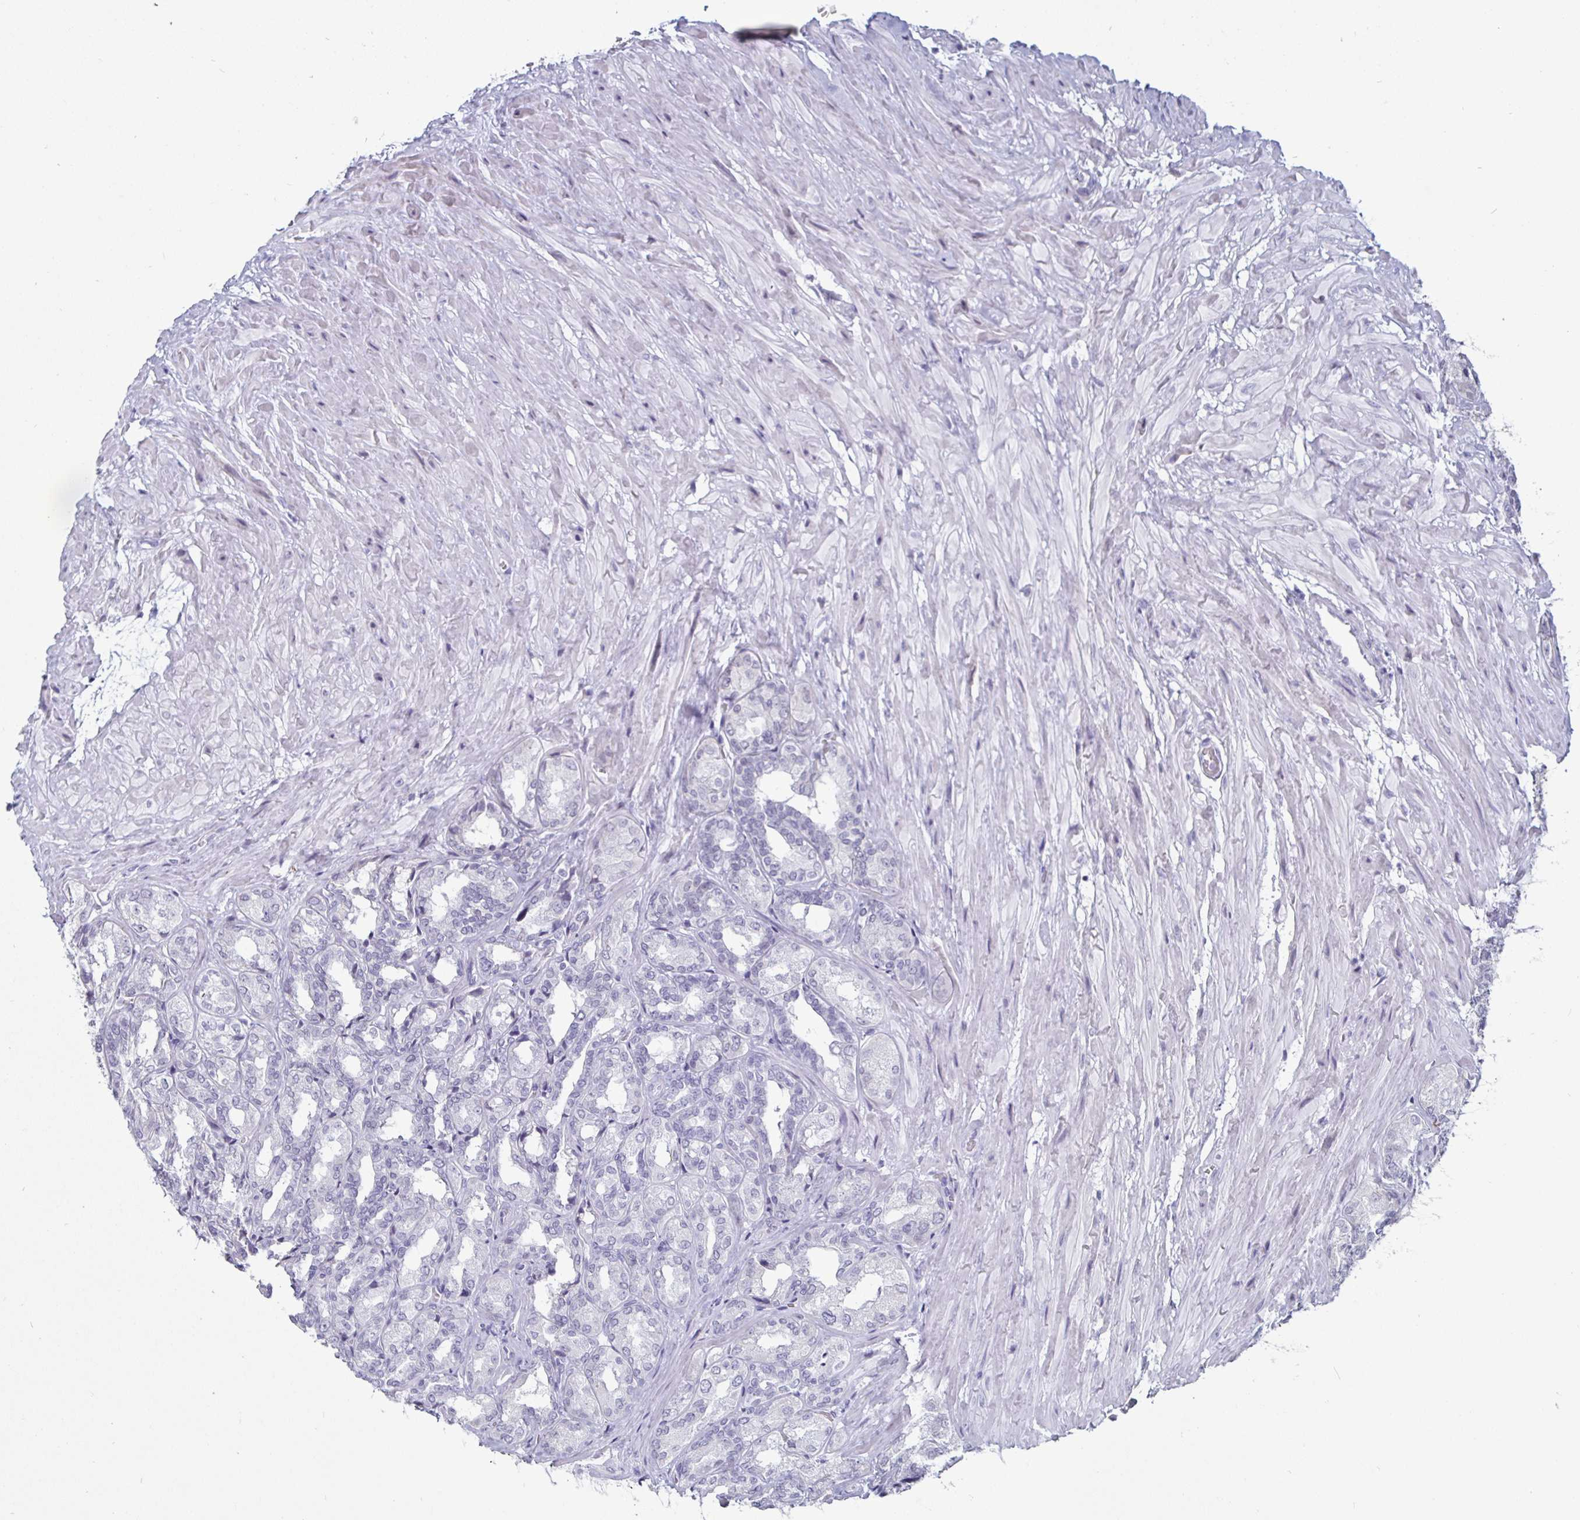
{"staining": {"intensity": "negative", "quantity": "none", "location": "none"}, "tissue": "seminal vesicle", "cell_type": "Glandular cells", "image_type": "normal", "snomed": [{"axis": "morphology", "description": "Normal tissue, NOS"}, {"axis": "topography", "description": "Seminal veicle"}], "caption": "High power microscopy image of an IHC micrograph of normal seminal vesicle, revealing no significant positivity in glandular cells.", "gene": "OOSP2", "patient": {"sex": "male", "age": 68}}